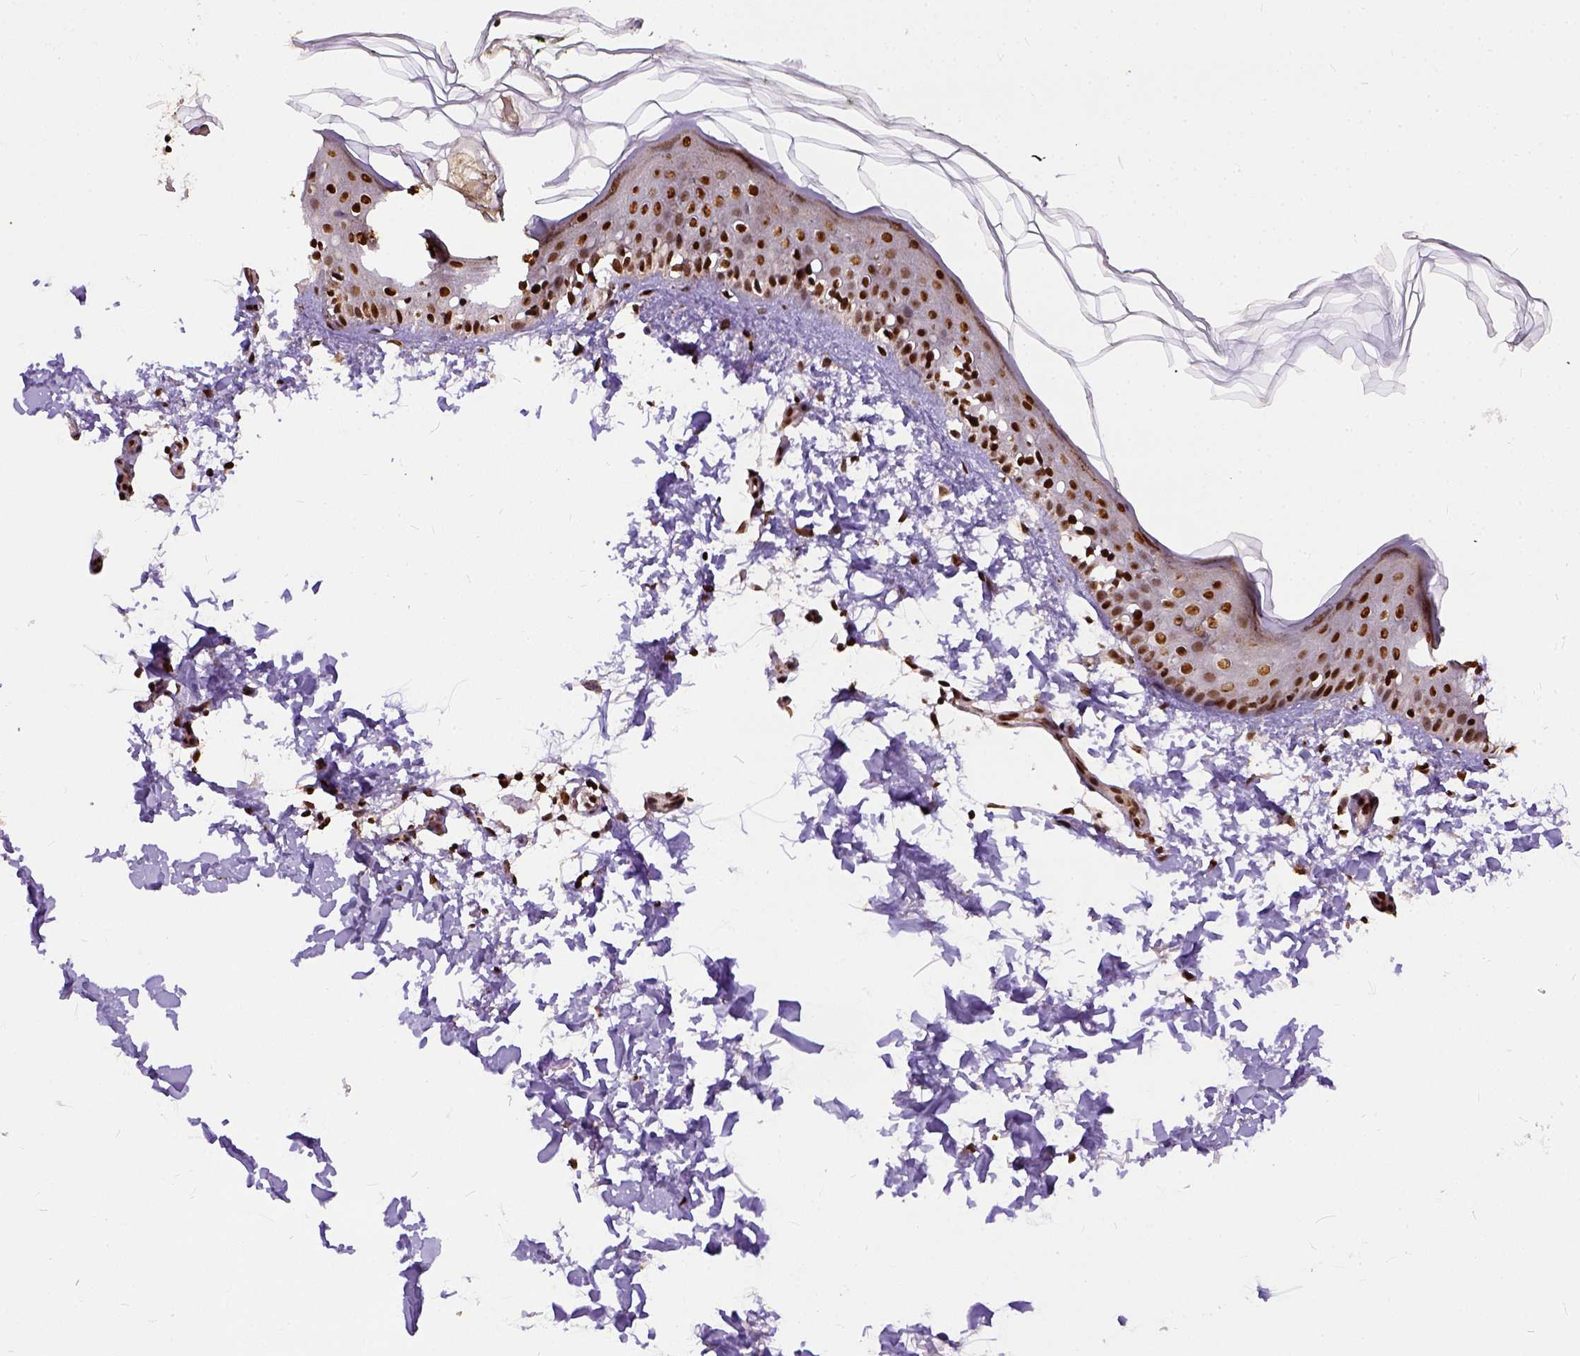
{"staining": {"intensity": "strong", "quantity": ">75%", "location": "nuclear"}, "tissue": "skin", "cell_type": "Fibroblasts", "image_type": "normal", "snomed": [{"axis": "morphology", "description": "Normal tissue, NOS"}, {"axis": "topography", "description": "Skin"}], "caption": "A micrograph of human skin stained for a protein demonstrates strong nuclear brown staining in fibroblasts. The protein is stained brown, and the nuclei are stained in blue (DAB (3,3'-diaminobenzidine) IHC with brightfield microscopy, high magnification).", "gene": "NACC1", "patient": {"sex": "female", "age": 62}}